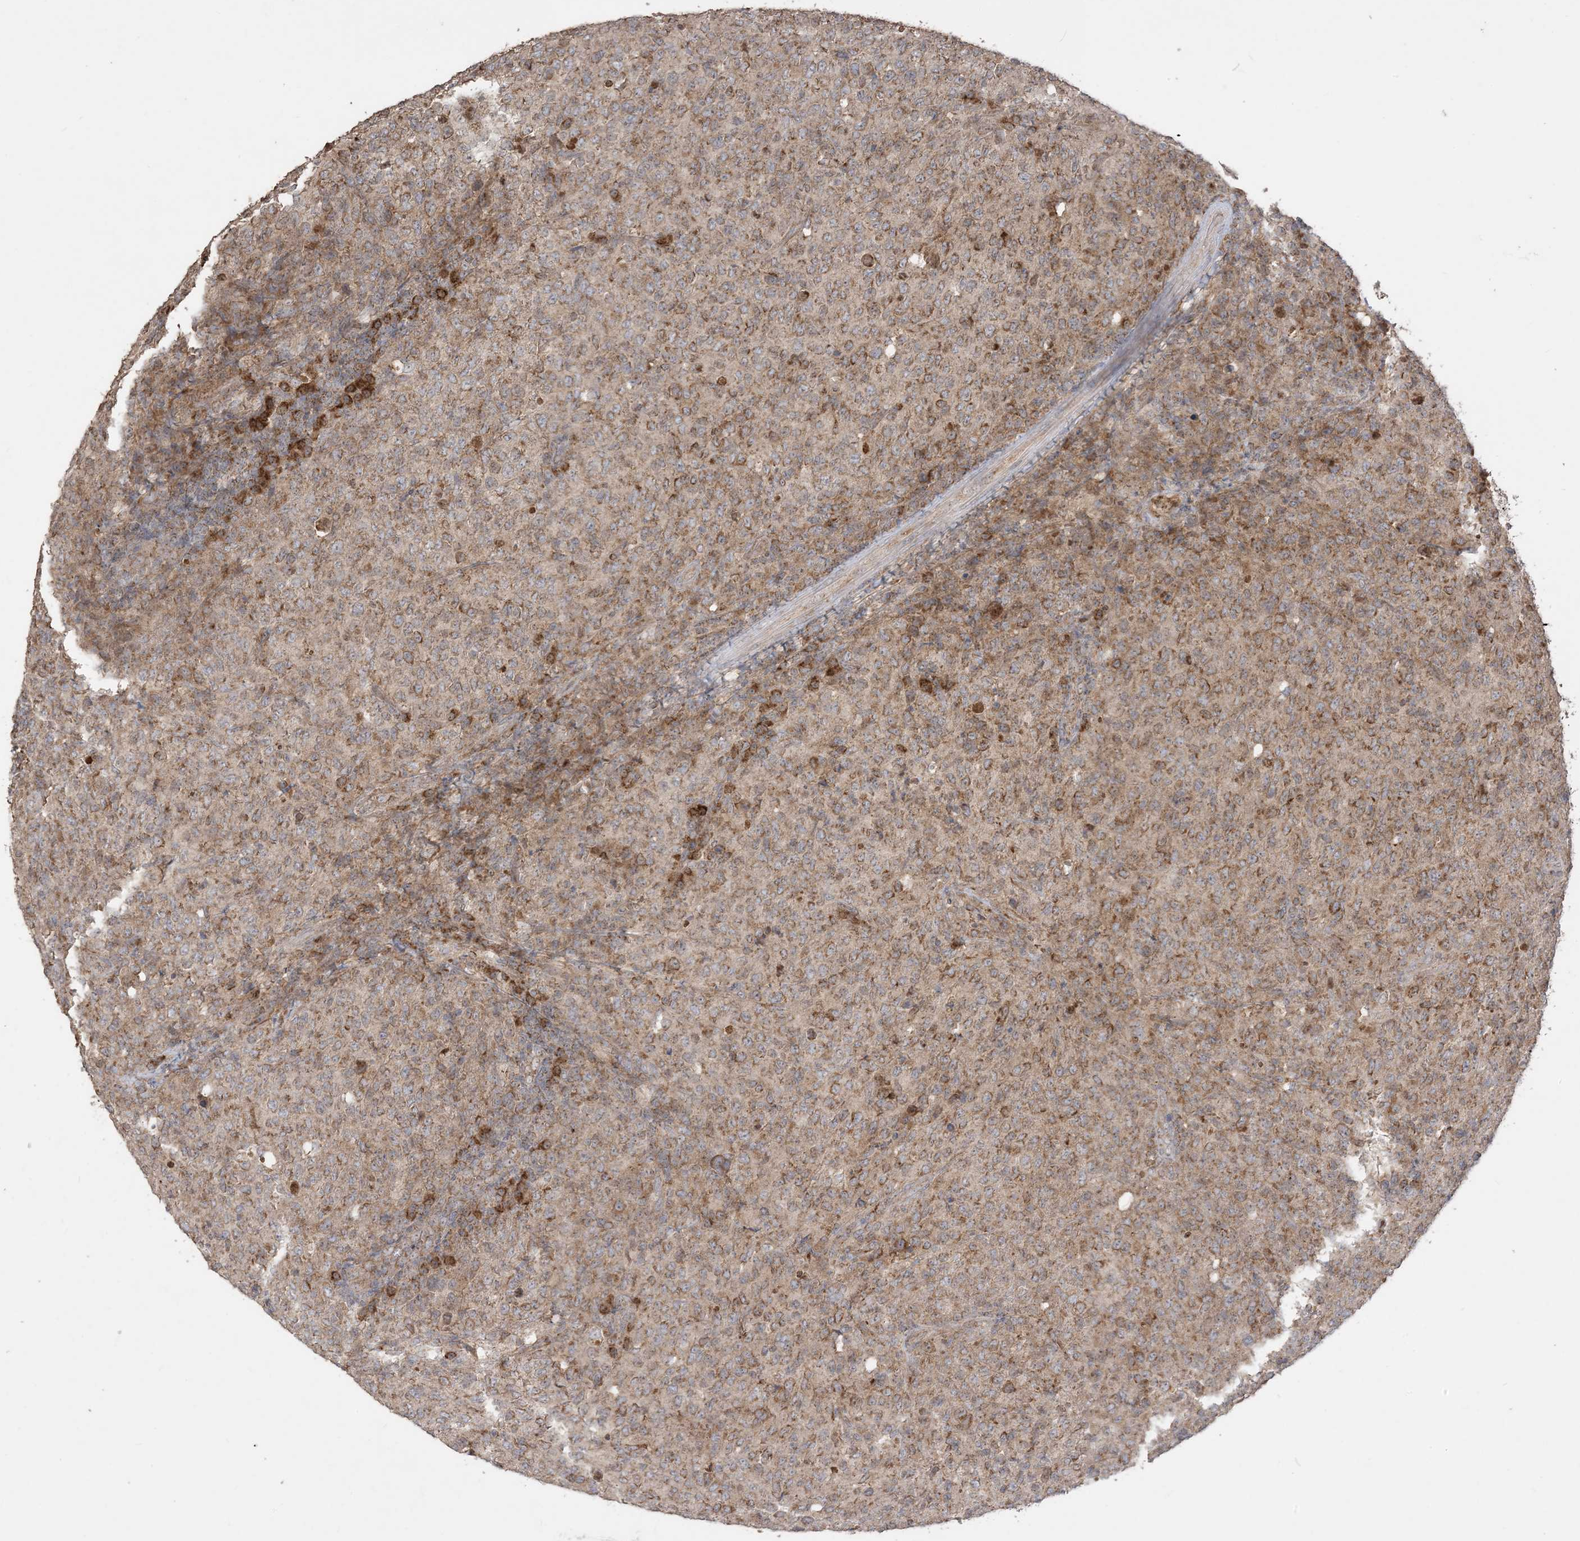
{"staining": {"intensity": "strong", "quantity": ">75%", "location": "cytoplasmic/membranous"}, "tissue": "lymphoma", "cell_type": "Tumor cells", "image_type": "cancer", "snomed": [{"axis": "morphology", "description": "Malignant lymphoma, non-Hodgkin's type, High grade"}, {"axis": "topography", "description": "Tonsil"}], "caption": "Human malignant lymphoma, non-Hodgkin's type (high-grade) stained with a protein marker shows strong staining in tumor cells.", "gene": "SIRT3", "patient": {"sex": "female", "age": 36}}